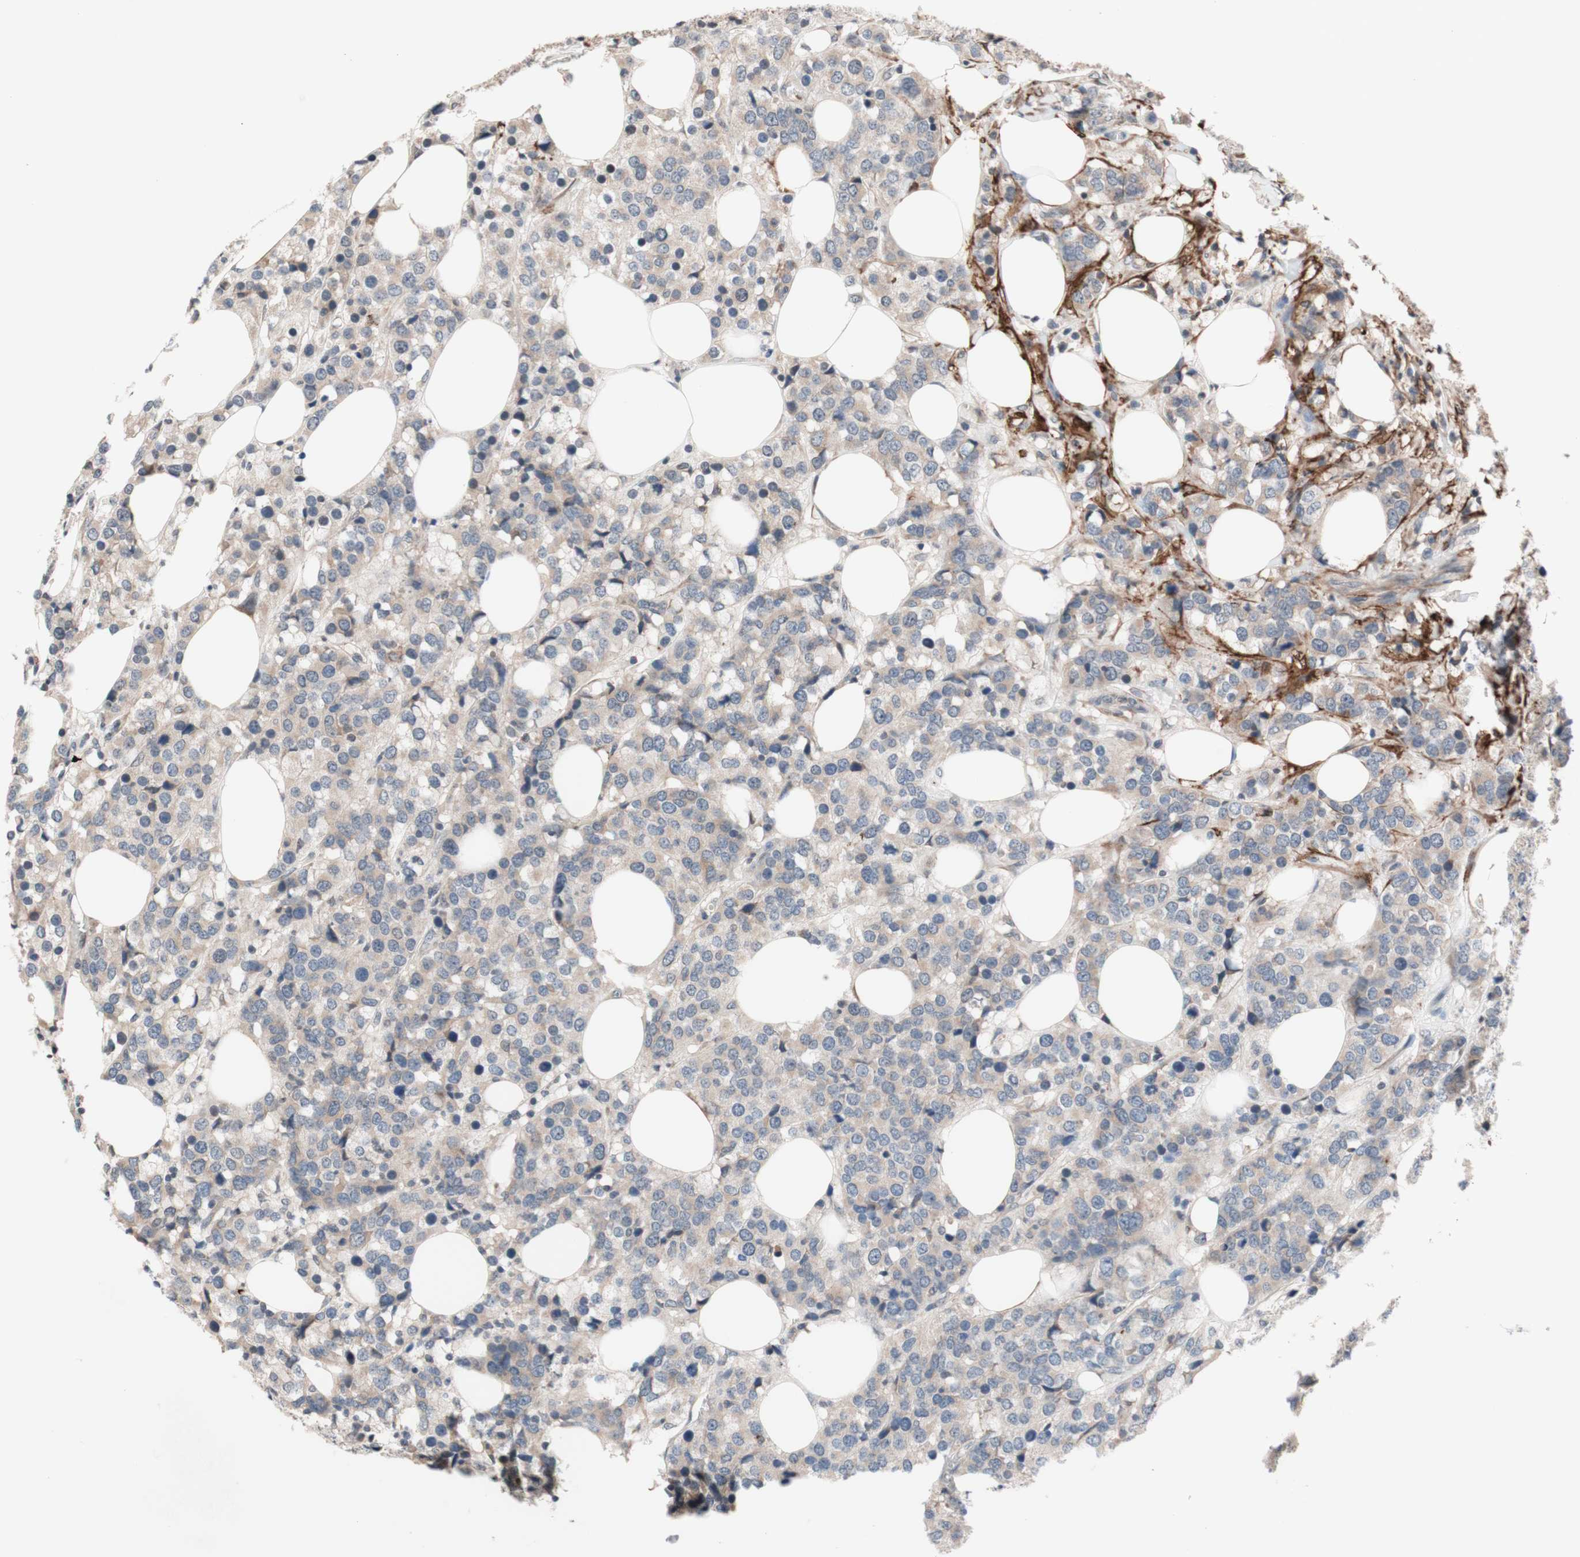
{"staining": {"intensity": "weak", "quantity": ">75%", "location": "cytoplasmic/membranous"}, "tissue": "breast cancer", "cell_type": "Tumor cells", "image_type": "cancer", "snomed": [{"axis": "morphology", "description": "Lobular carcinoma"}, {"axis": "topography", "description": "Breast"}], "caption": "Immunohistochemical staining of breast cancer (lobular carcinoma) reveals low levels of weak cytoplasmic/membranous protein expression in approximately >75% of tumor cells. (Brightfield microscopy of DAB IHC at high magnification).", "gene": "CD55", "patient": {"sex": "female", "age": 59}}